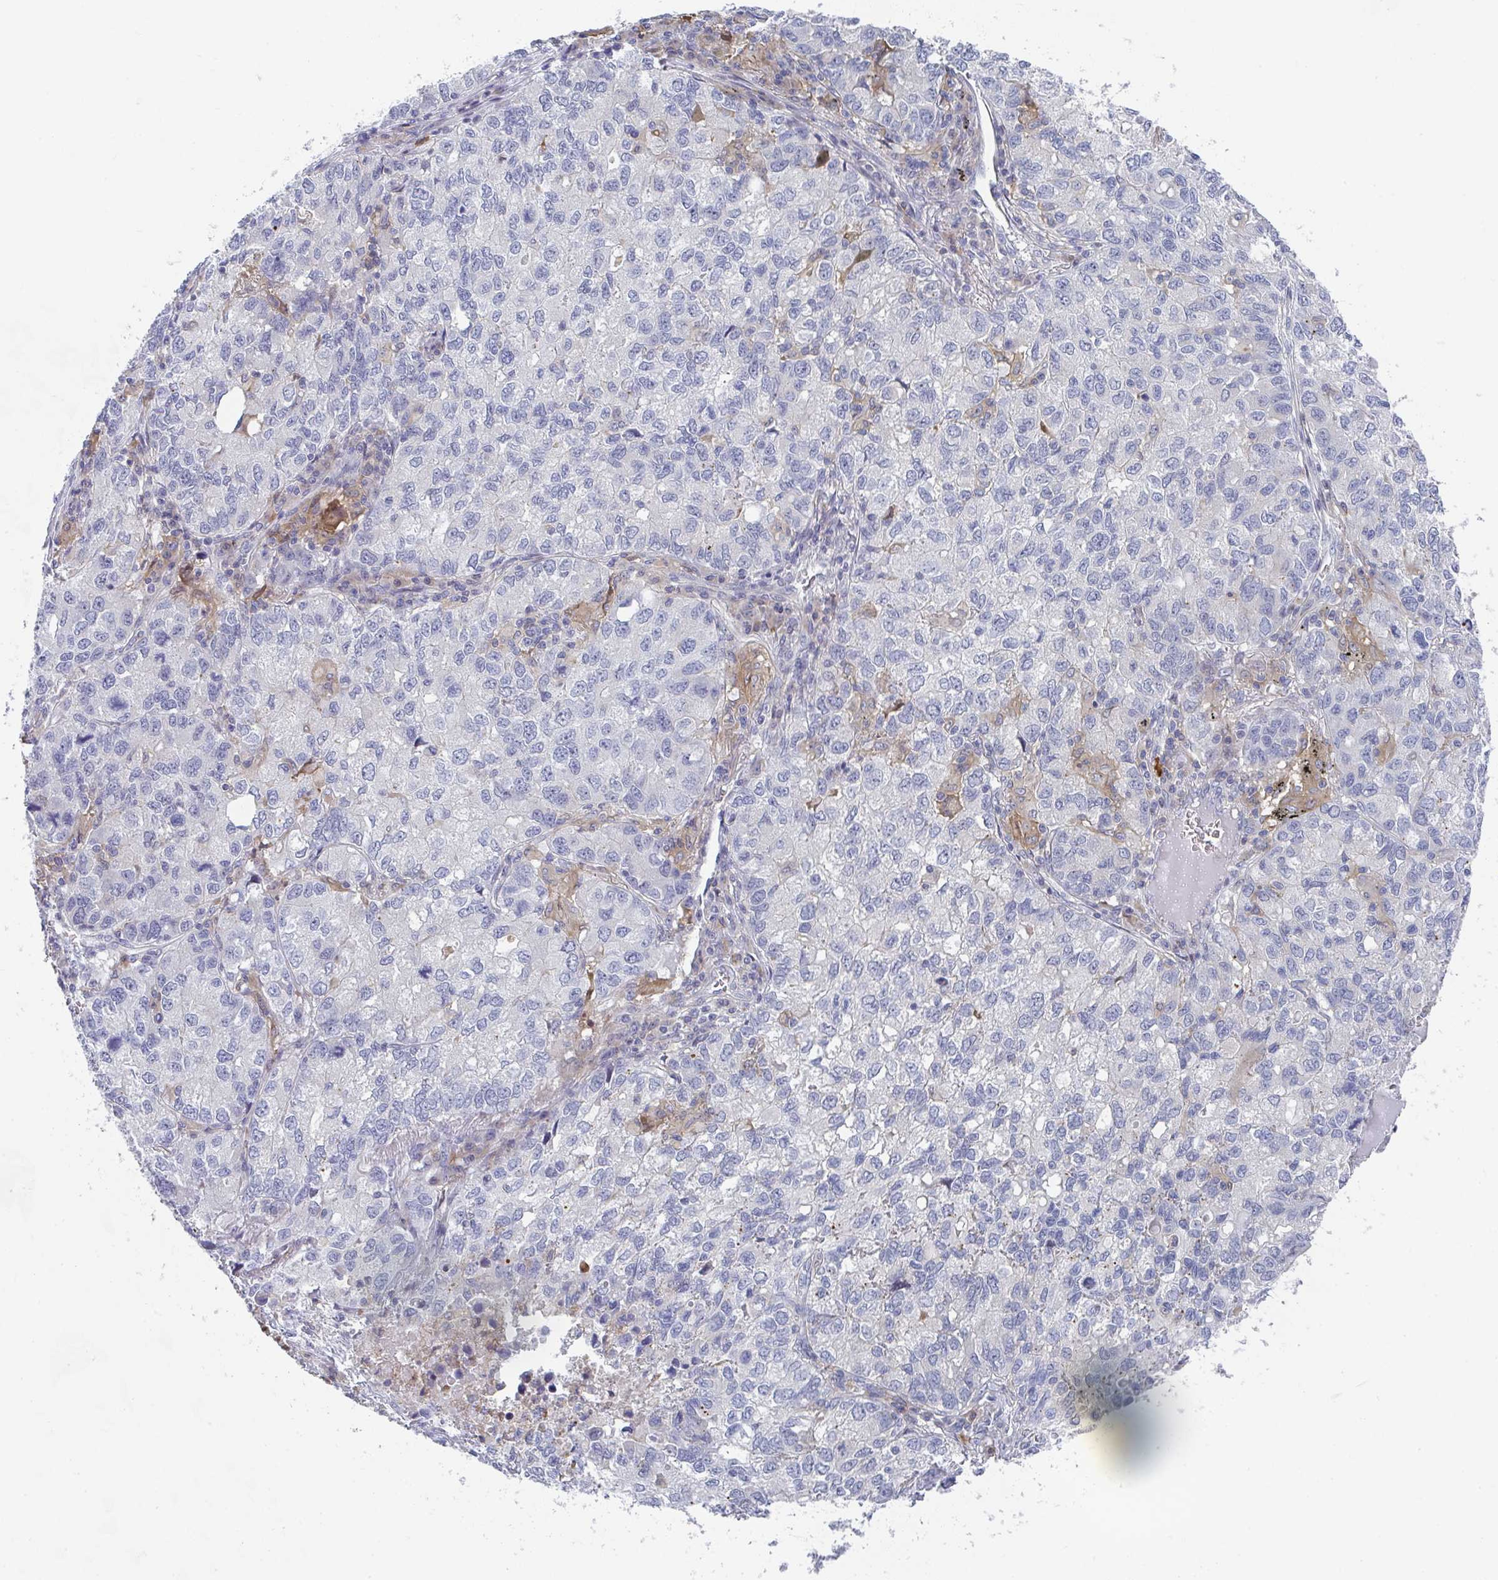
{"staining": {"intensity": "negative", "quantity": "none", "location": "none"}, "tissue": "lung cancer", "cell_type": "Tumor cells", "image_type": "cancer", "snomed": [{"axis": "morphology", "description": "Normal morphology"}, {"axis": "morphology", "description": "Adenocarcinoma, NOS"}, {"axis": "topography", "description": "Lymph node"}, {"axis": "topography", "description": "Lung"}], "caption": "A micrograph of lung adenocarcinoma stained for a protein reveals no brown staining in tumor cells. Brightfield microscopy of IHC stained with DAB (3,3'-diaminobenzidine) (brown) and hematoxylin (blue), captured at high magnification.", "gene": "KLHL33", "patient": {"sex": "female", "age": 51}}